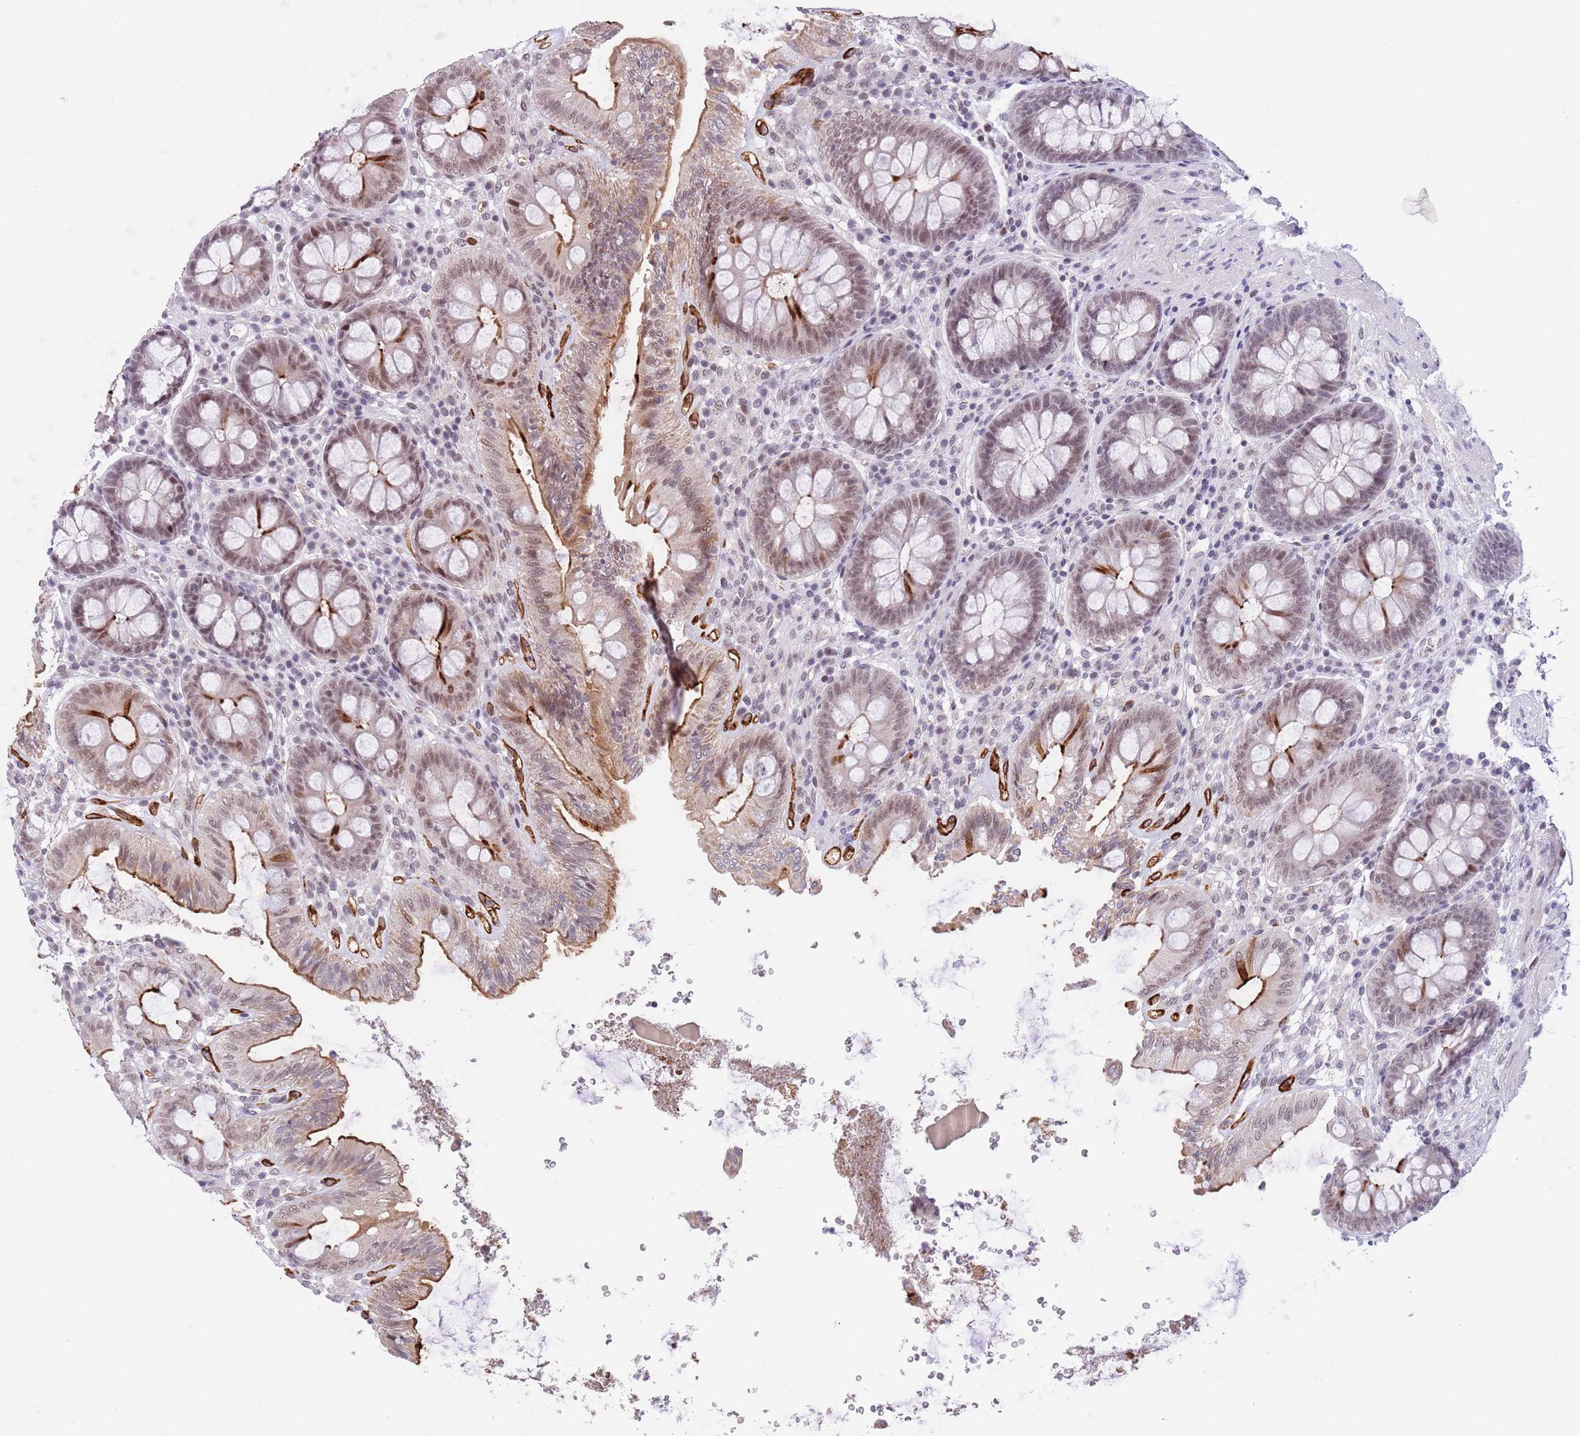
{"staining": {"intensity": "negative", "quantity": "none", "location": "none"}, "tissue": "colon", "cell_type": "Endothelial cells", "image_type": "normal", "snomed": [{"axis": "morphology", "description": "Normal tissue, NOS"}, {"axis": "topography", "description": "Colon"}], "caption": "High magnification brightfield microscopy of normal colon stained with DAB (brown) and counterstained with hematoxylin (blue): endothelial cells show no significant positivity.", "gene": "RFX1", "patient": {"sex": "male", "age": 84}}